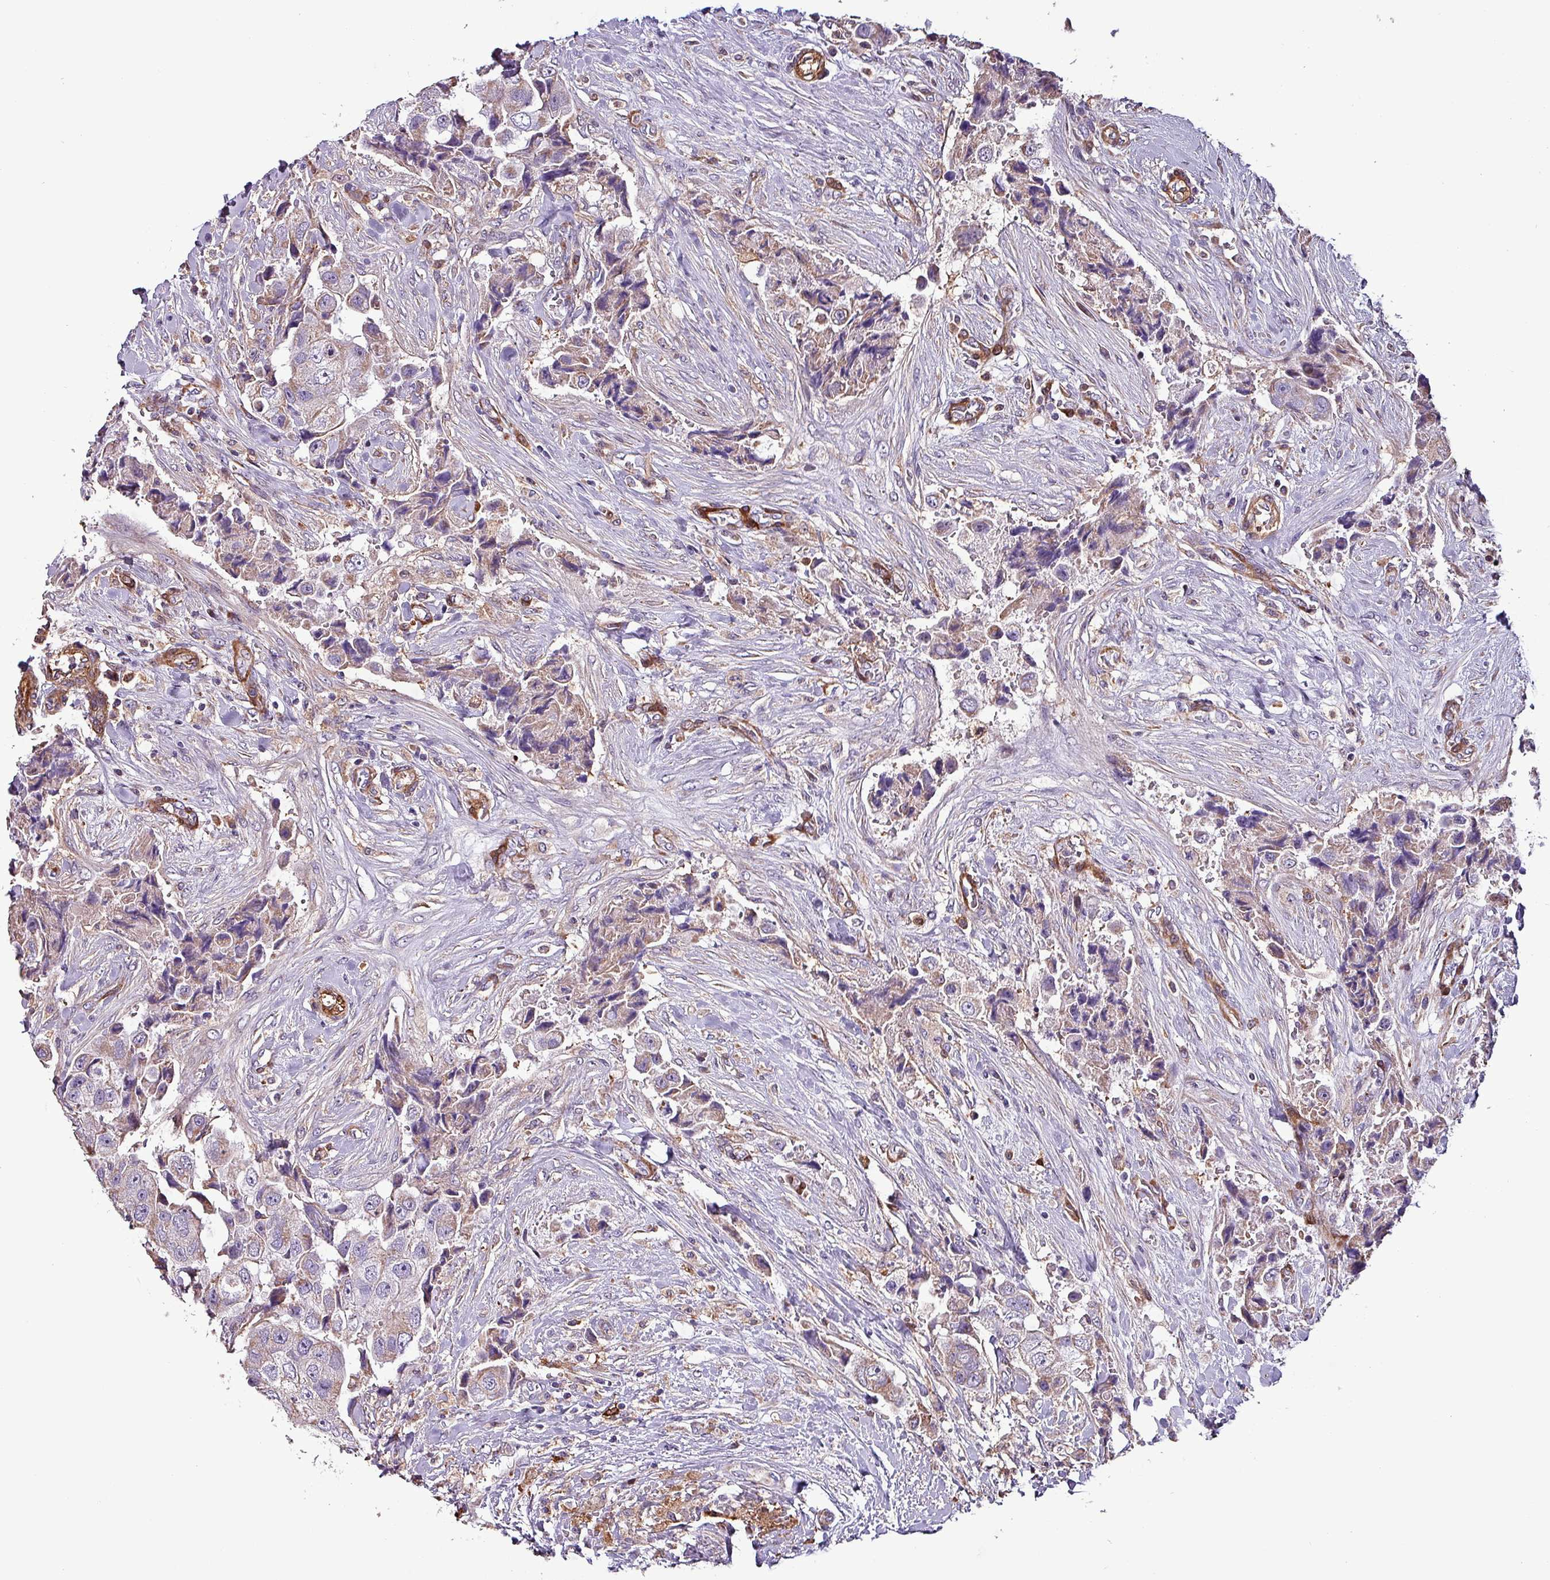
{"staining": {"intensity": "weak", "quantity": "25%-75%", "location": "cytoplasmic/membranous"}, "tissue": "breast cancer", "cell_type": "Tumor cells", "image_type": "cancer", "snomed": [{"axis": "morphology", "description": "Normal tissue, NOS"}, {"axis": "morphology", "description": "Duct carcinoma"}, {"axis": "topography", "description": "Breast"}], "caption": "Protein expression analysis of breast invasive ductal carcinoma demonstrates weak cytoplasmic/membranous expression in about 25%-75% of tumor cells. (DAB (3,3'-diaminobenzidine) IHC with brightfield microscopy, high magnification).", "gene": "SCIN", "patient": {"sex": "female", "age": 62}}